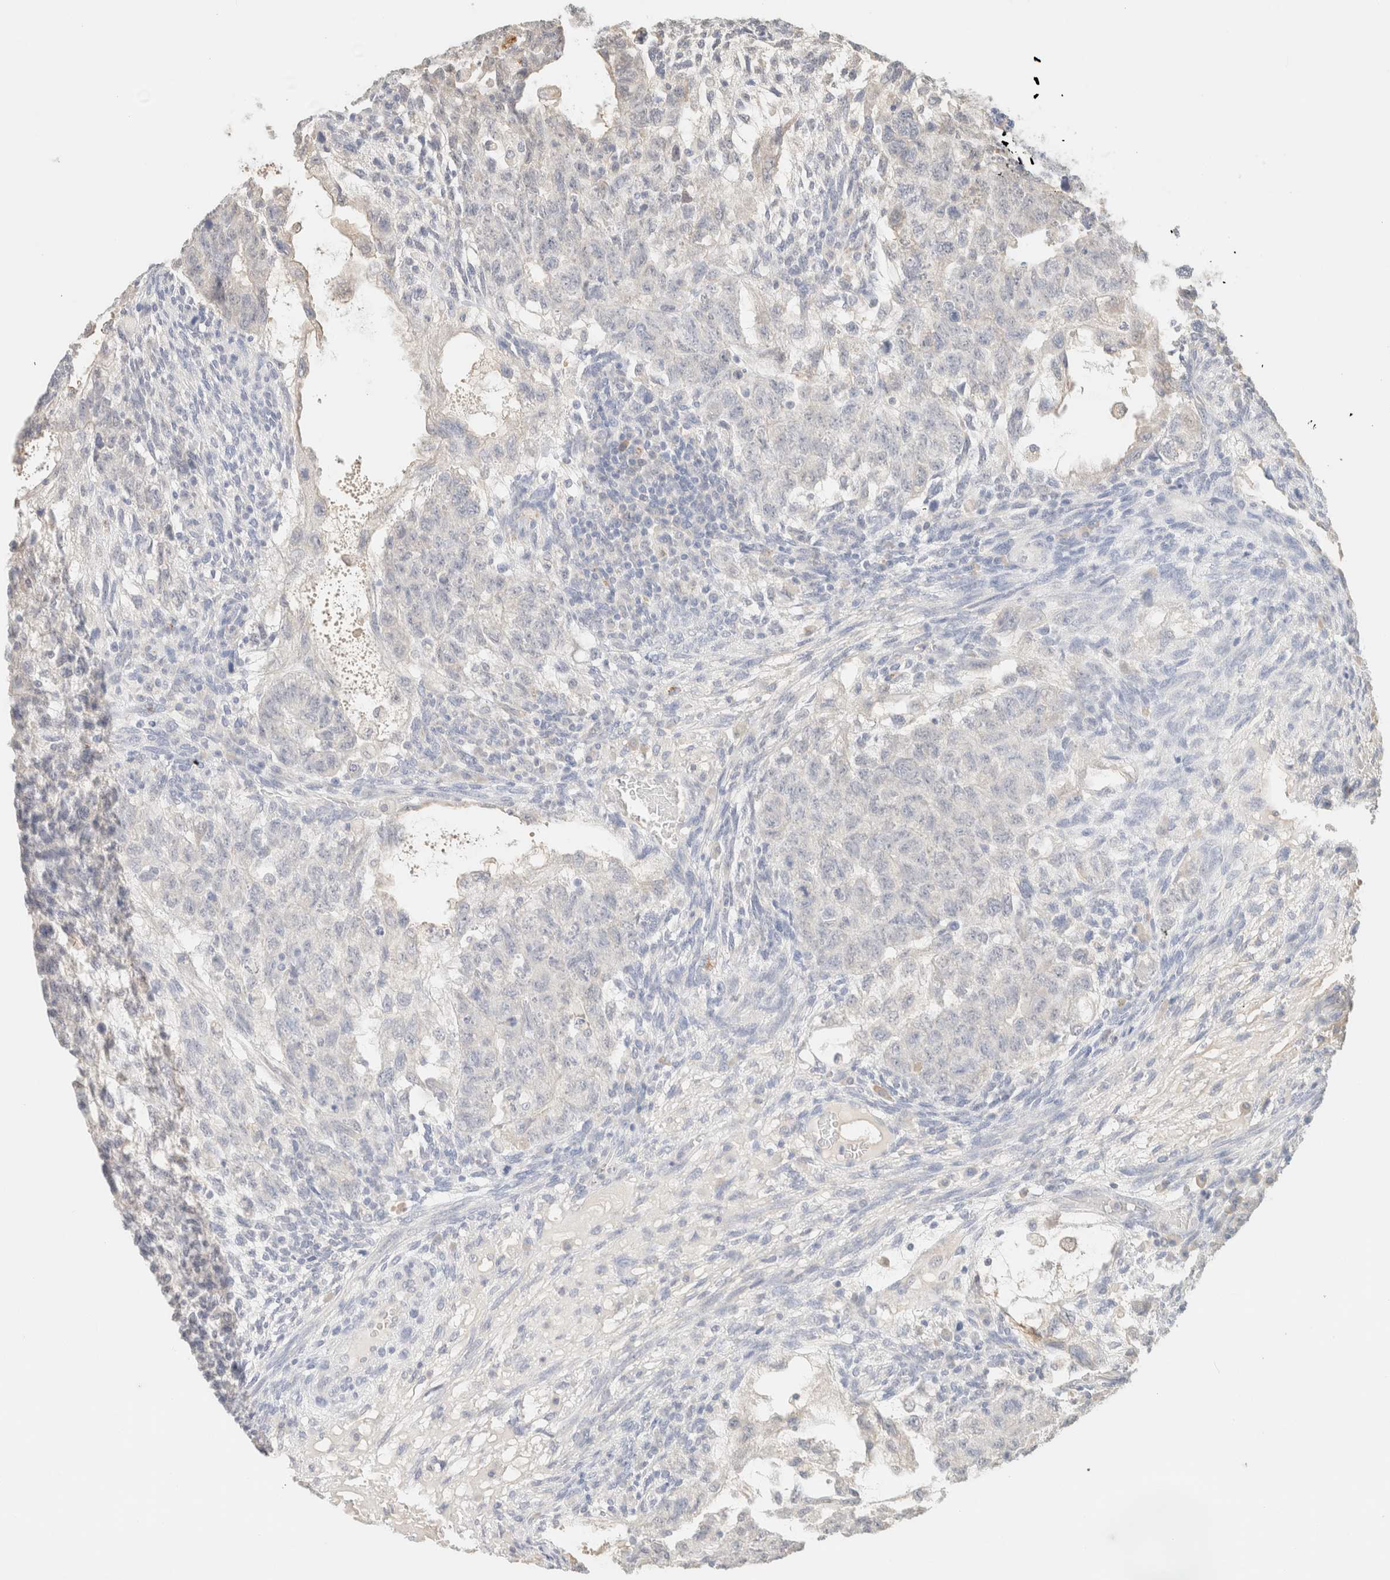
{"staining": {"intensity": "negative", "quantity": "none", "location": "none"}, "tissue": "testis cancer", "cell_type": "Tumor cells", "image_type": "cancer", "snomed": [{"axis": "morphology", "description": "Normal tissue, NOS"}, {"axis": "morphology", "description": "Carcinoma, Embryonal, NOS"}, {"axis": "topography", "description": "Testis"}], "caption": "Immunohistochemical staining of human embryonal carcinoma (testis) shows no significant positivity in tumor cells.", "gene": "CPA1", "patient": {"sex": "male", "age": 36}}